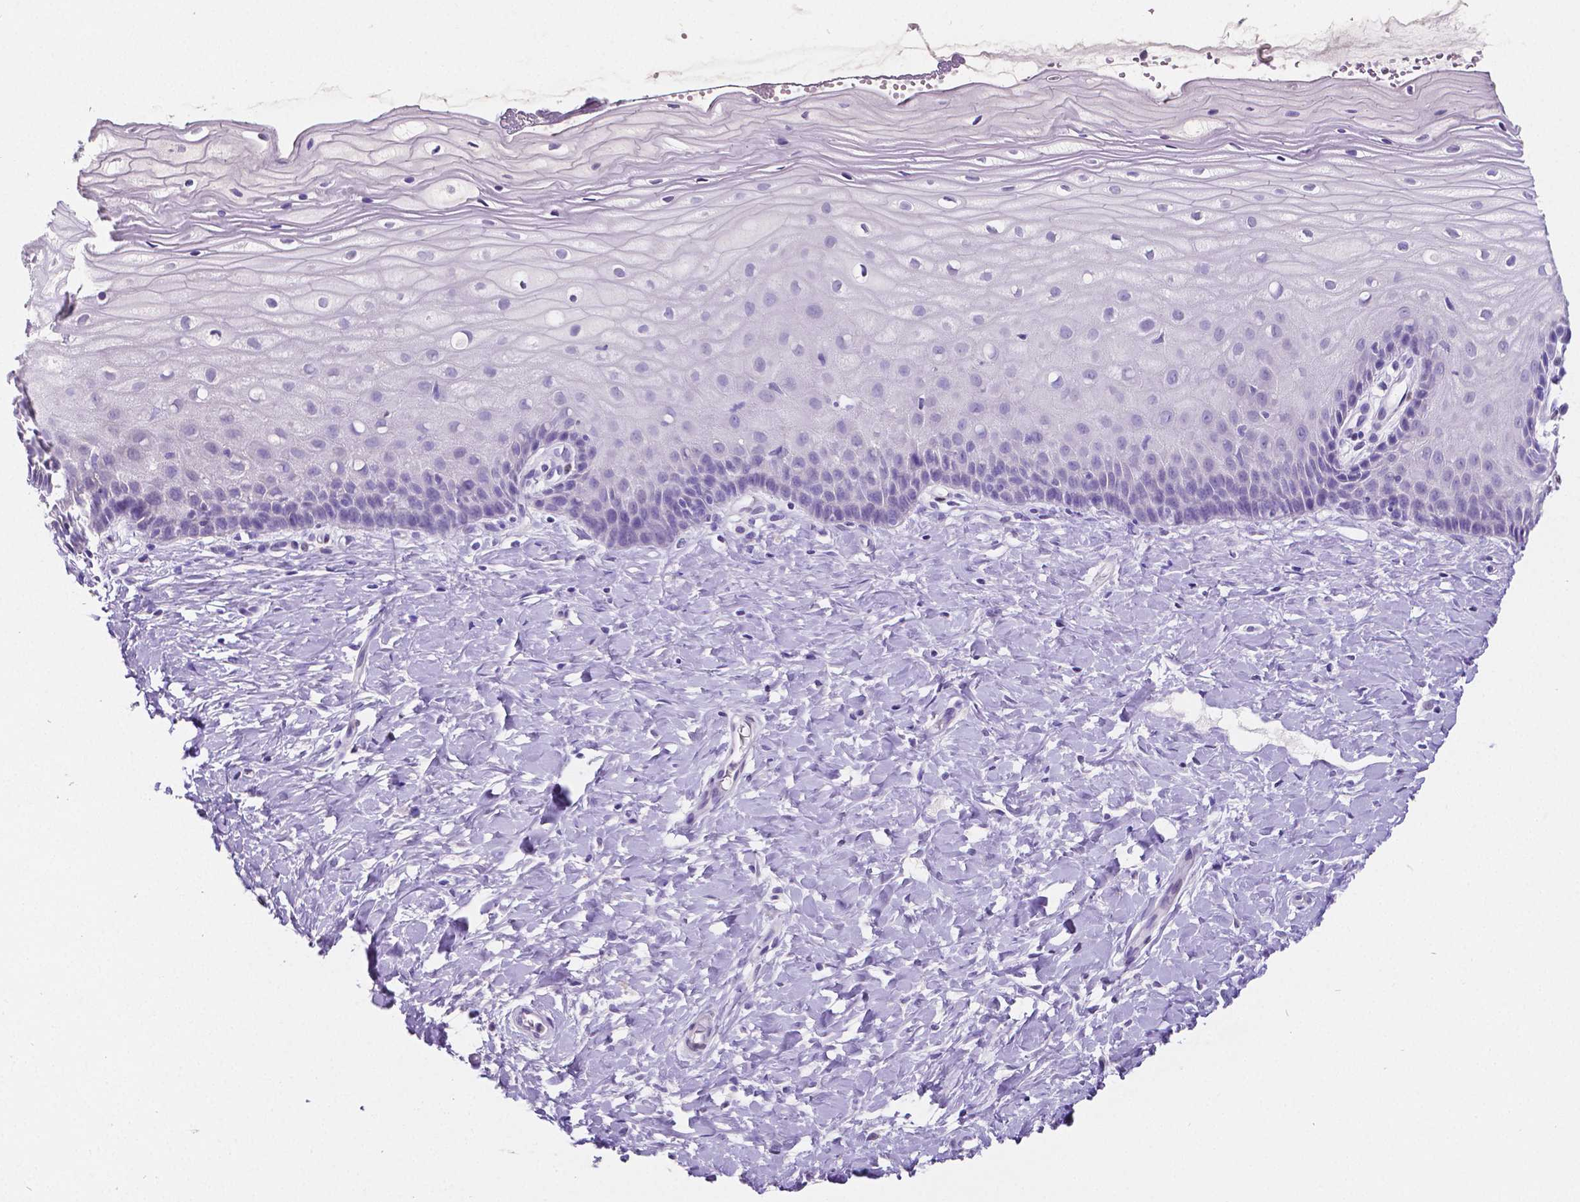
{"staining": {"intensity": "negative", "quantity": "none", "location": "none"}, "tissue": "cervix", "cell_type": "Glandular cells", "image_type": "normal", "snomed": [{"axis": "morphology", "description": "Normal tissue, NOS"}, {"axis": "topography", "description": "Cervix"}], "caption": "Immunohistochemistry (IHC) image of benign cervix: cervix stained with DAB (3,3'-diaminobenzidine) exhibits no significant protein staining in glandular cells. (DAB (3,3'-diaminobenzidine) immunohistochemistry visualized using brightfield microscopy, high magnification).", "gene": "SATB2", "patient": {"sex": "female", "age": 37}}